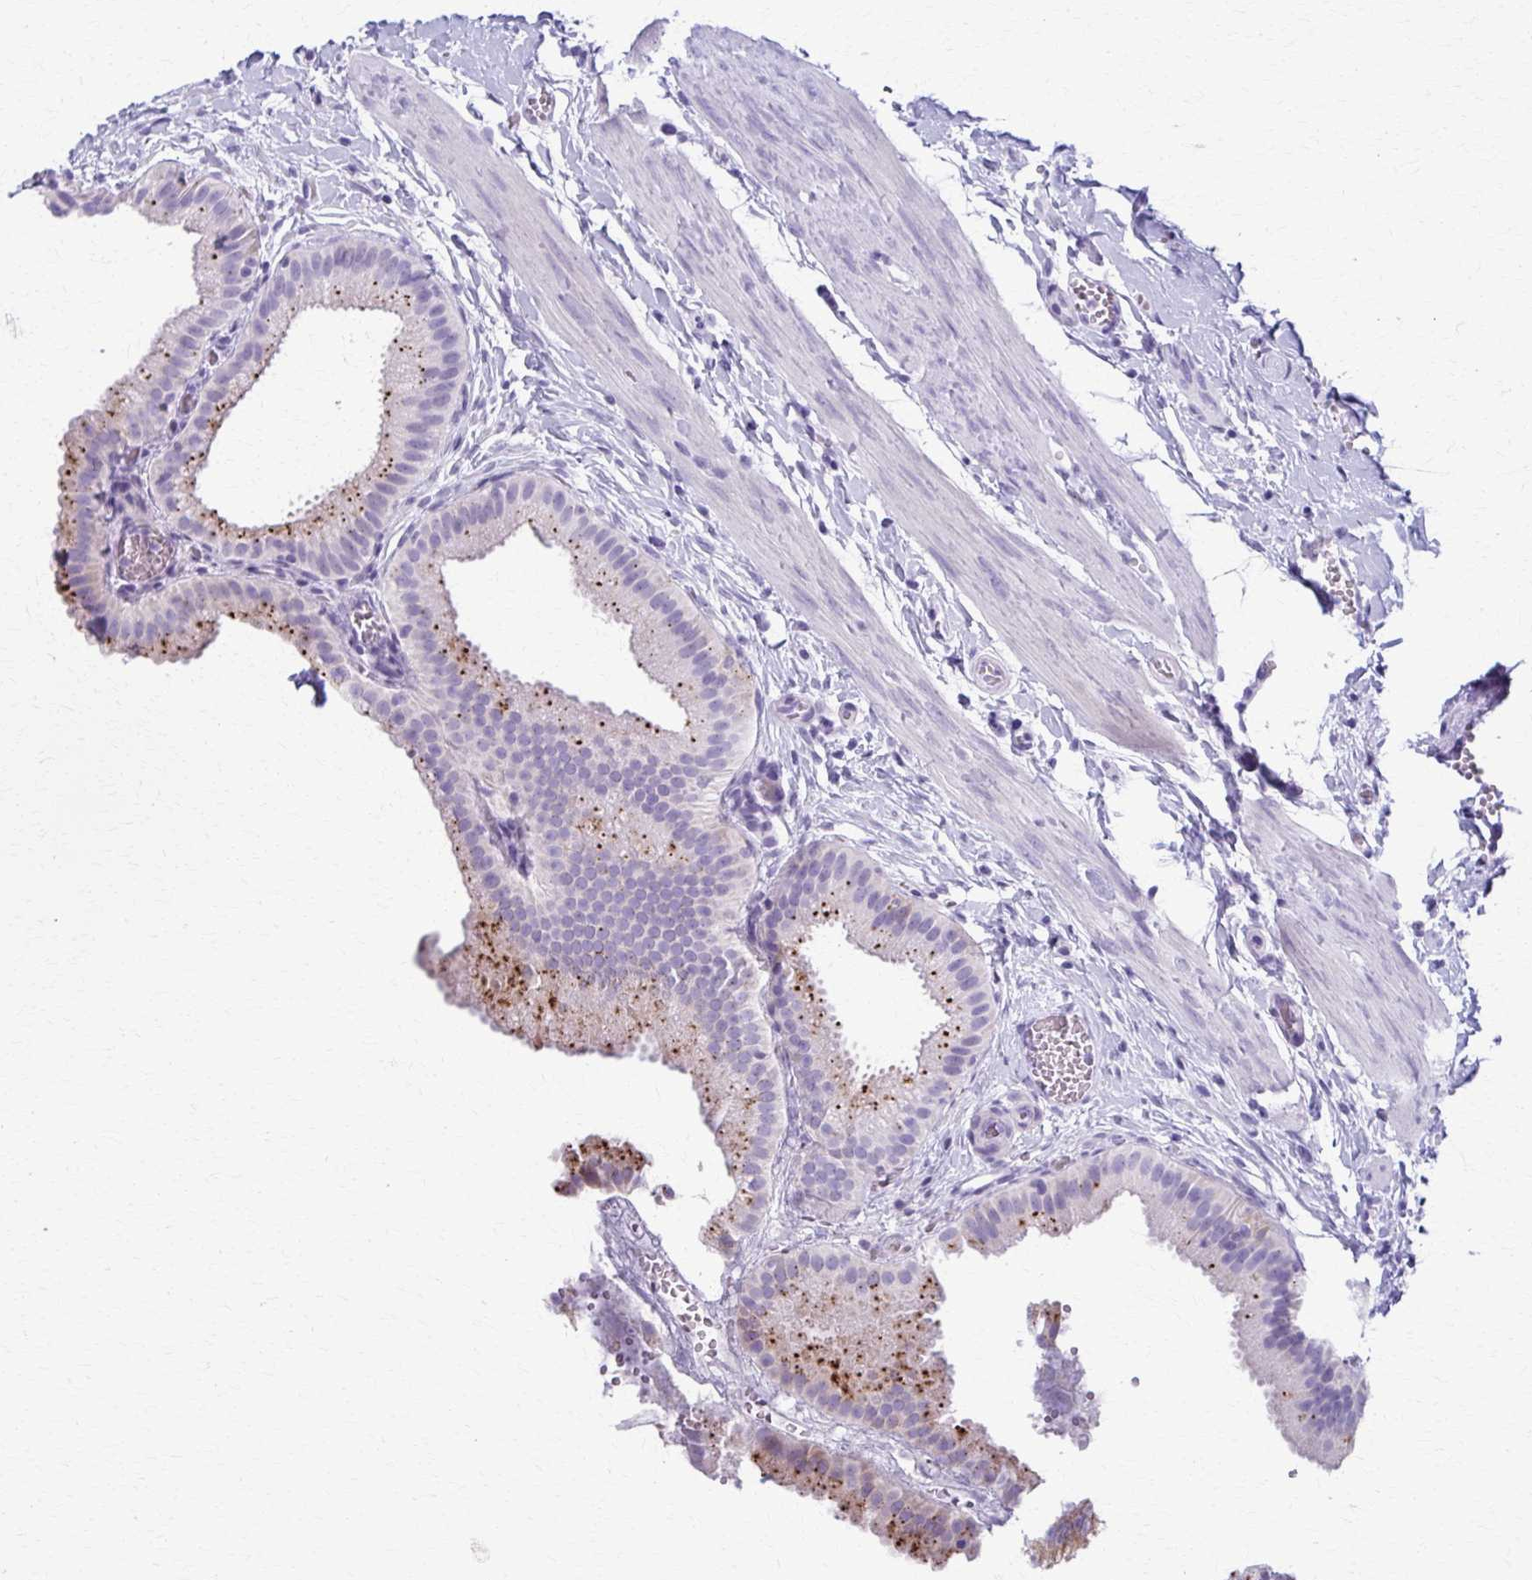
{"staining": {"intensity": "strong", "quantity": "<25%", "location": "cytoplasmic/membranous"}, "tissue": "gallbladder", "cell_type": "Glandular cells", "image_type": "normal", "snomed": [{"axis": "morphology", "description": "Normal tissue, NOS"}, {"axis": "topography", "description": "Gallbladder"}], "caption": "High-power microscopy captured an IHC image of benign gallbladder, revealing strong cytoplasmic/membranous positivity in about <25% of glandular cells. The protein of interest is shown in brown color, while the nuclei are stained blue.", "gene": "TMEM60", "patient": {"sex": "female", "age": 63}}